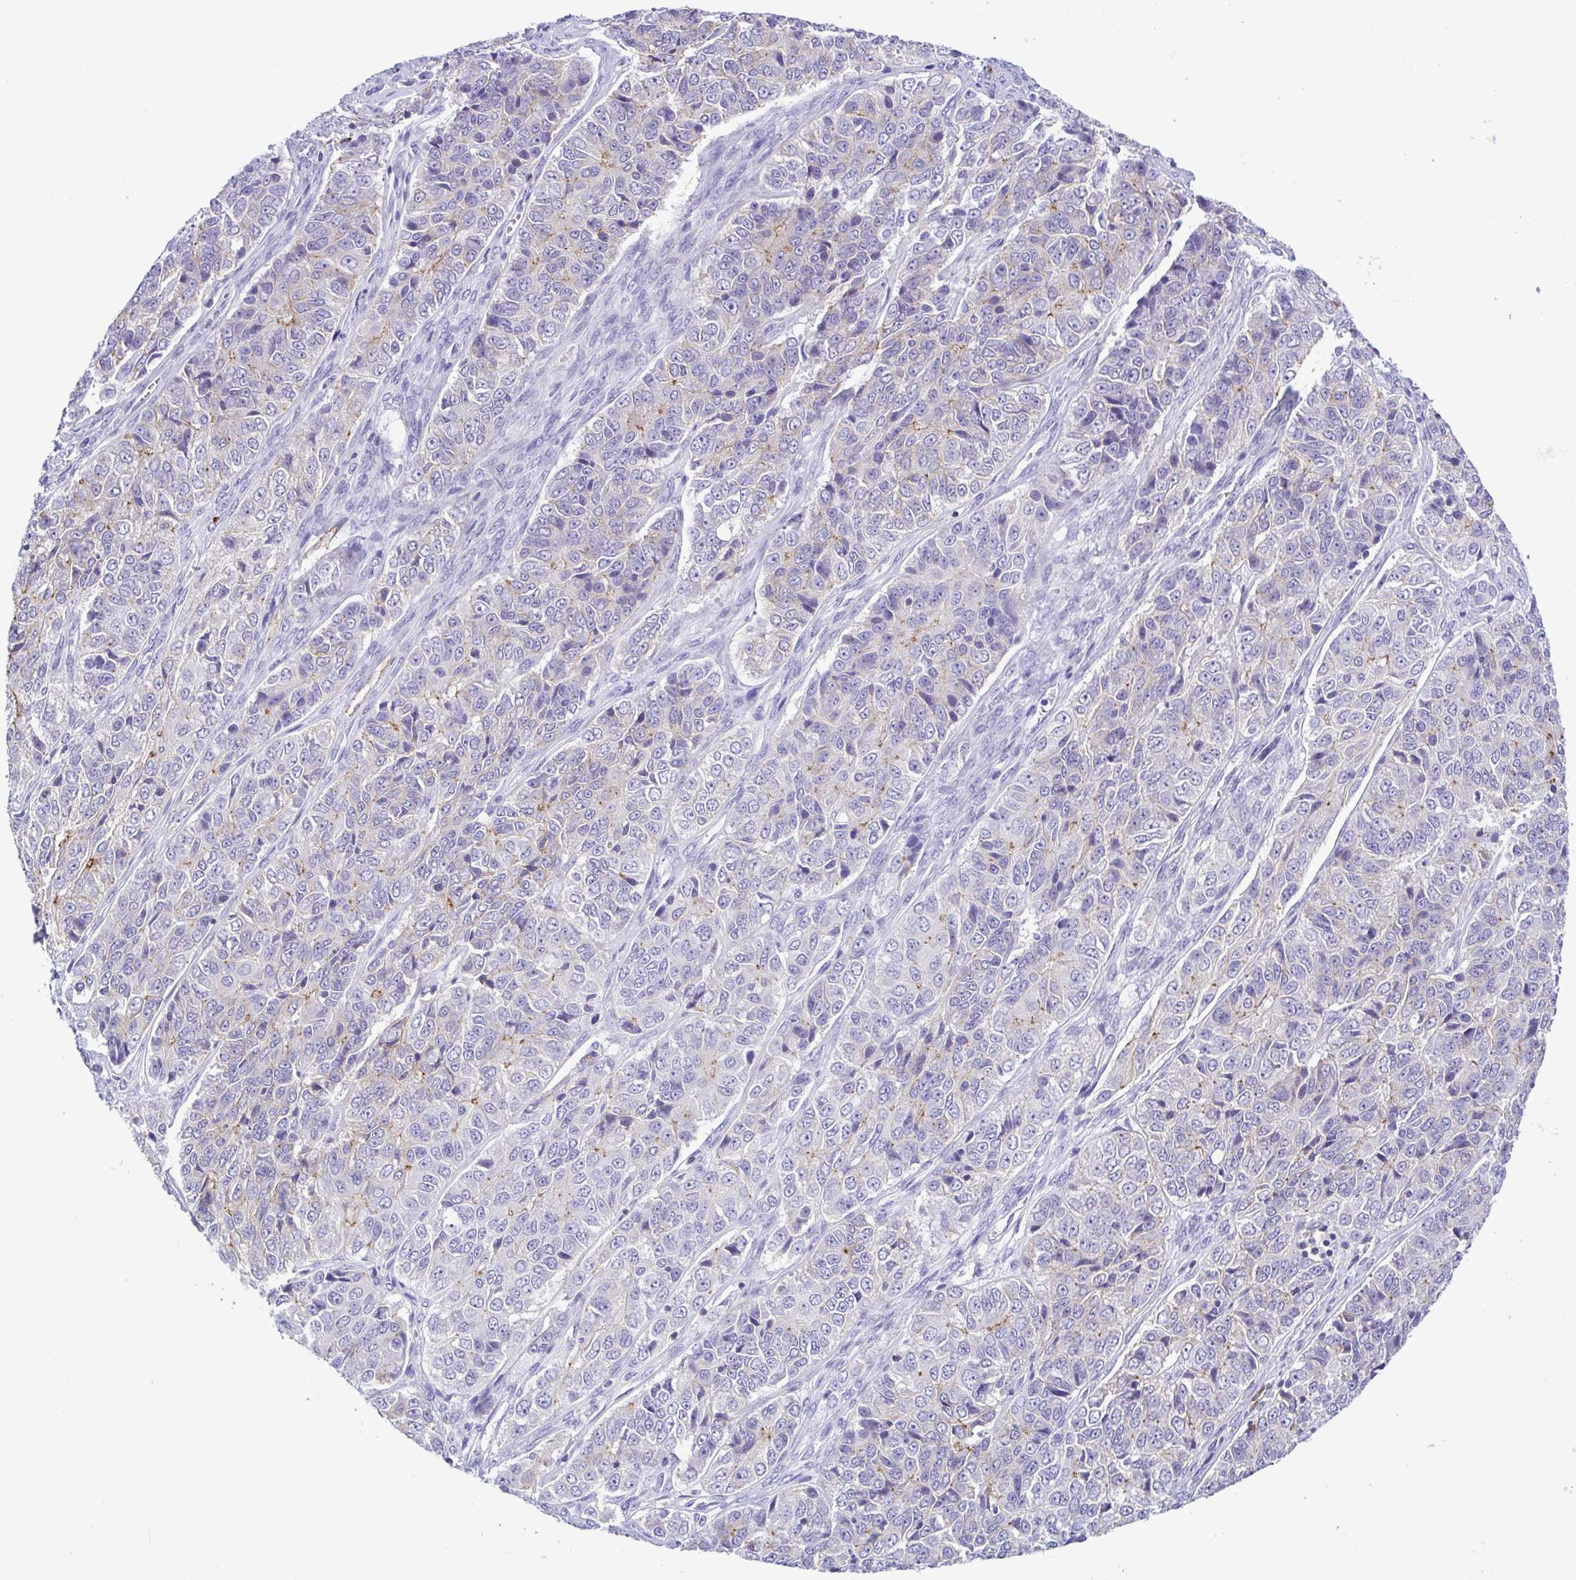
{"staining": {"intensity": "weak", "quantity": "<25%", "location": "cytoplasmic/membranous"}, "tissue": "ovarian cancer", "cell_type": "Tumor cells", "image_type": "cancer", "snomed": [{"axis": "morphology", "description": "Carcinoma, endometroid"}, {"axis": "topography", "description": "Ovary"}], "caption": "Tumor cells show no significant expression in endometroid carcinoma (ovarian). (DAB immunohistochemistry (IHC), high magnification).", "gene": "GPR182", "patient": {"sex": "female", "age": 51}}